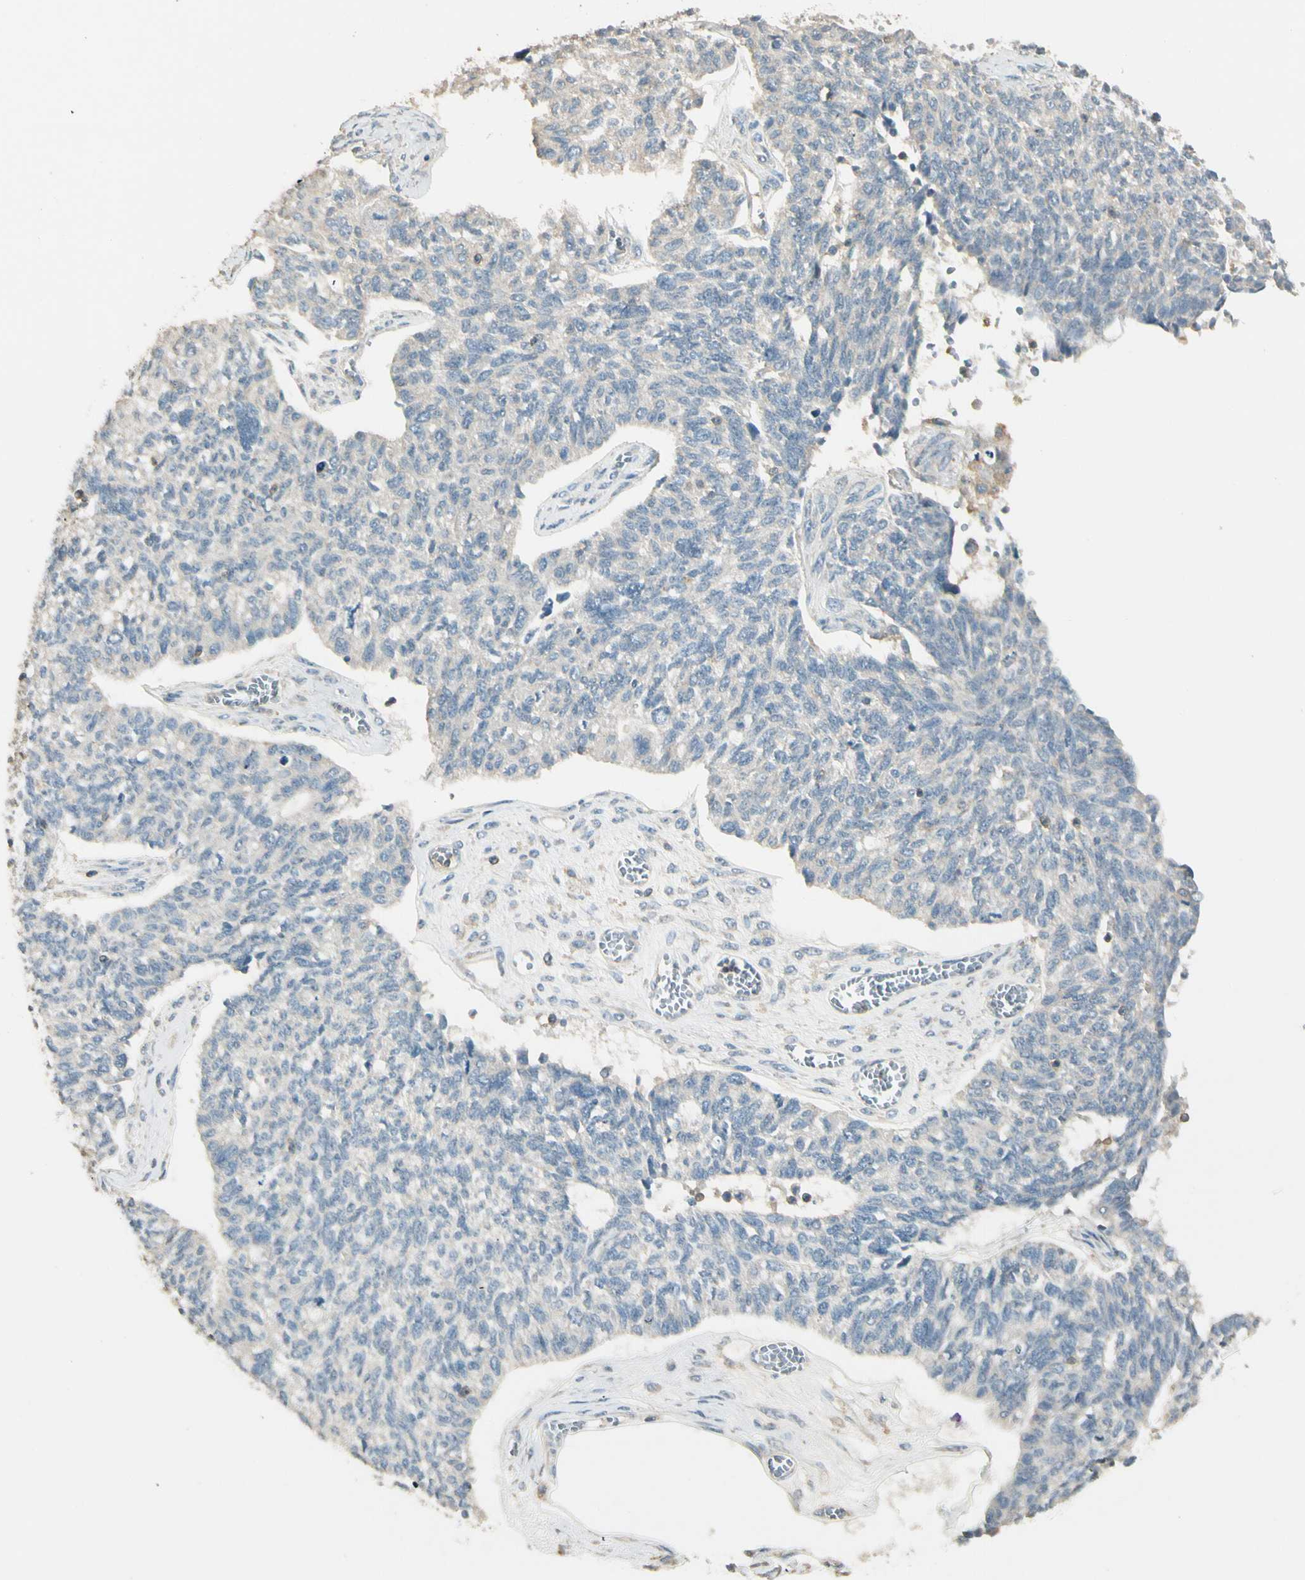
{"staining": {"intensity": "weak", "quantity": "<25%", "location": "cytoplasmic/membranous"}, "tissue": "ovarian cancer", "cell_type": "Tumor cells", "image_type": "cancer", "snomed": [{"axis": "morphology", "description": "Cystadenocarcinoma, serous, NOS"}, {"axis": "topography", "description": "Ovary"}], "caption": "The immunohistochemistry (IHC) micrograph has no significant positivity in tumor cells of serous cystadenocarcinoma (ovarian) tissue.", "gene": "PLXNA1", "patient": {"sex": "female", "age": 79}}